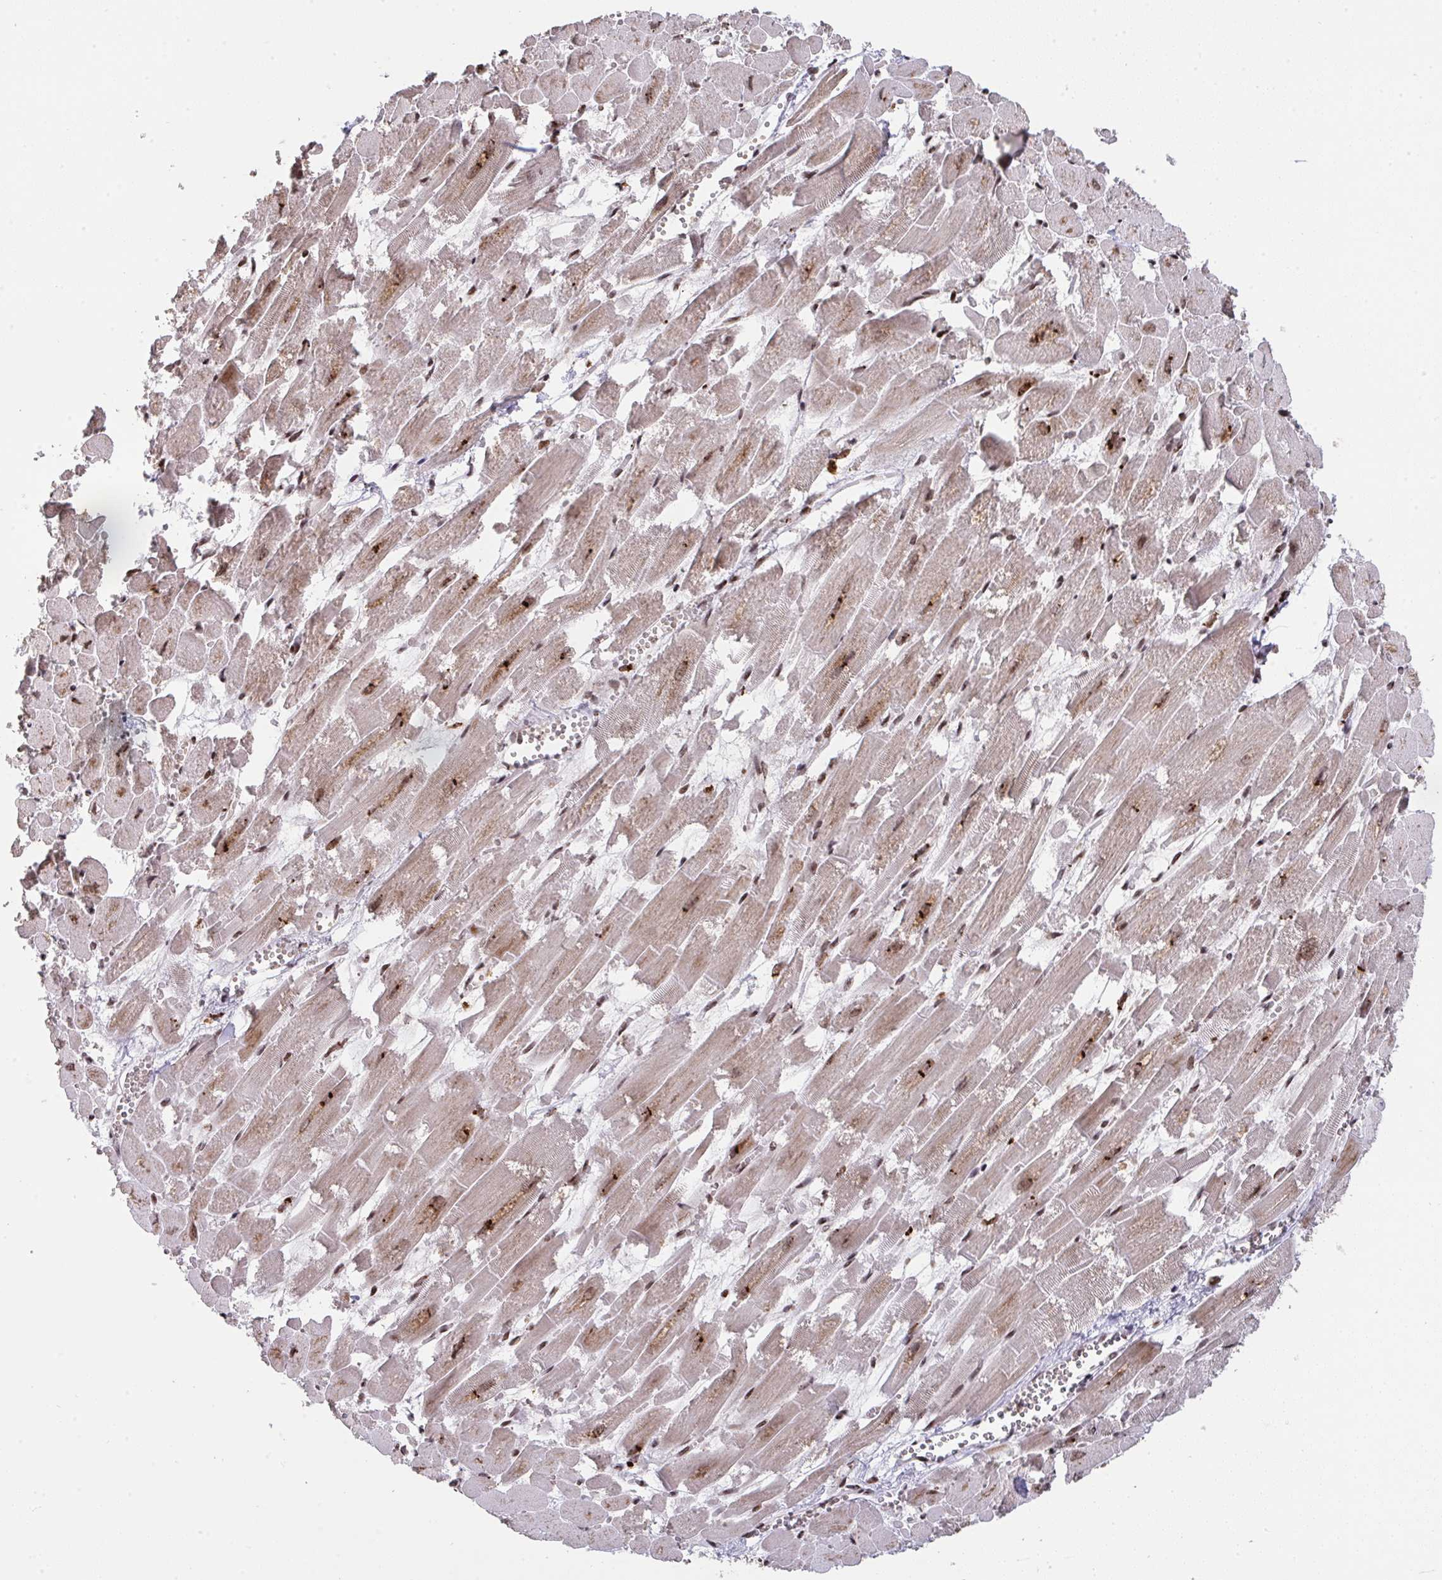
{"staining": {"intensity": "moderate", "quantity": ">75%", "location": "cytoplasmic/membranous,nuclear"}, "tissue": "heart muscle", "cell_type": "Cardiomyocytes", "image_type": "normal", "snomed": [{"axis": "morphology", "description": "Normal tissue, NOS"}, {"axis": "topography", "description": "Heart"}], "caption": "A high-resolution micrograph shows immunohistochemistry (IHC) staining of unremarkable heart muscle, which exhibits moderate cytoplasmic/membranous,nuclear expression in approximately >75% of cardiomyocytes. Immunohistochemistry (ihc) stains the protein in brown and the nuclei are stained blue.", "gene": "NIP7", "patient": {"sex": "female", "age": 52}}